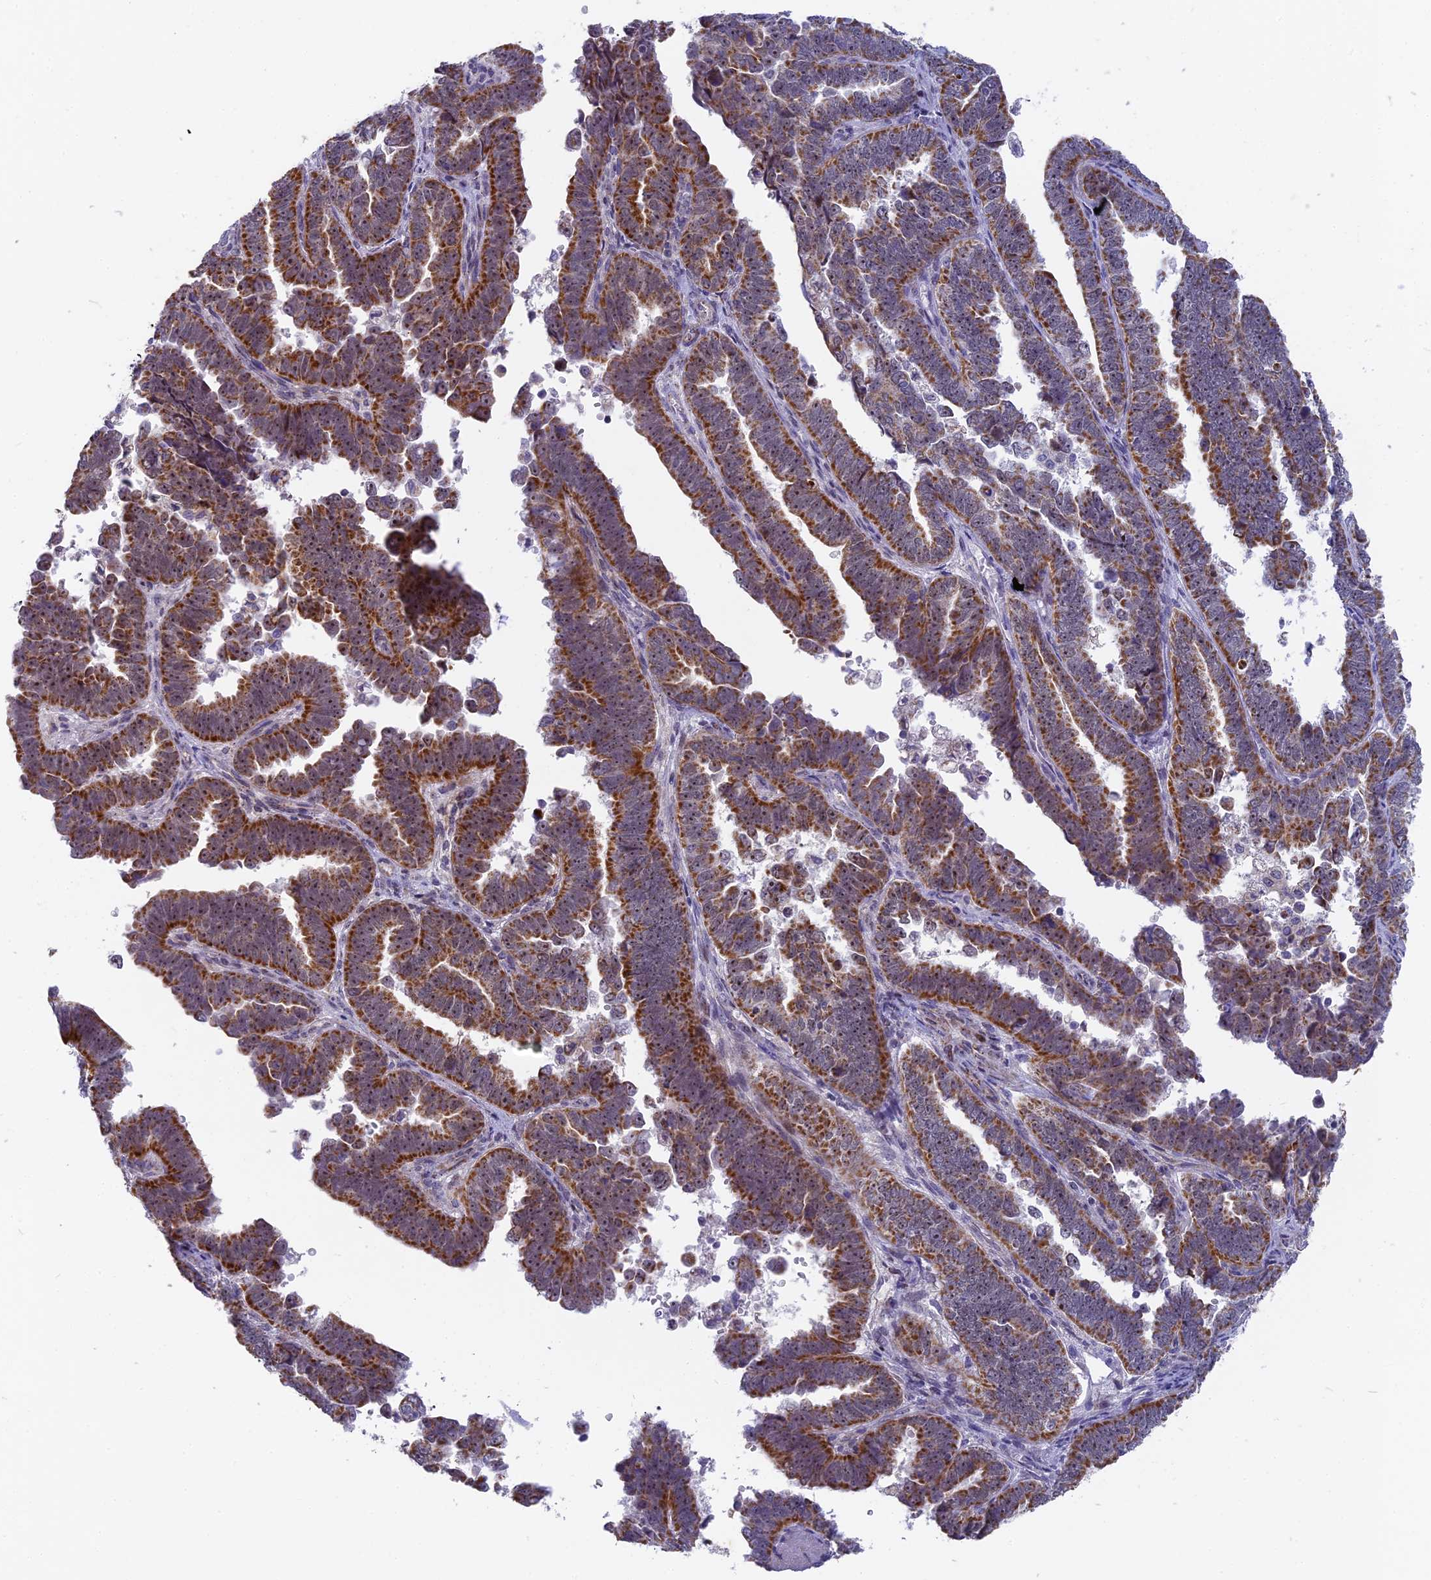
{"staining": {"intensity": "strong", "quantity": ">75%", "location": "cytoplasmic/membranous,nuclear"}, "tissue": "endometrial cancer", "cell_type": "Tumor cells", "image_type": "cancer", "snomed": [{"axis": "morphology", "description": "Adenocarcinoma, NOS"}, {"axis": "topography", "description": "Endometrium"}], "caption": "This histopathology image shows IHC staining of human endometrial adenocarcinoma, with high strong cytoplasmic/membranous and nuclear positivity in about >75% of tumor cells.", "gene": "DTWD1", "patient": {"sex": "female", "age": 75}}